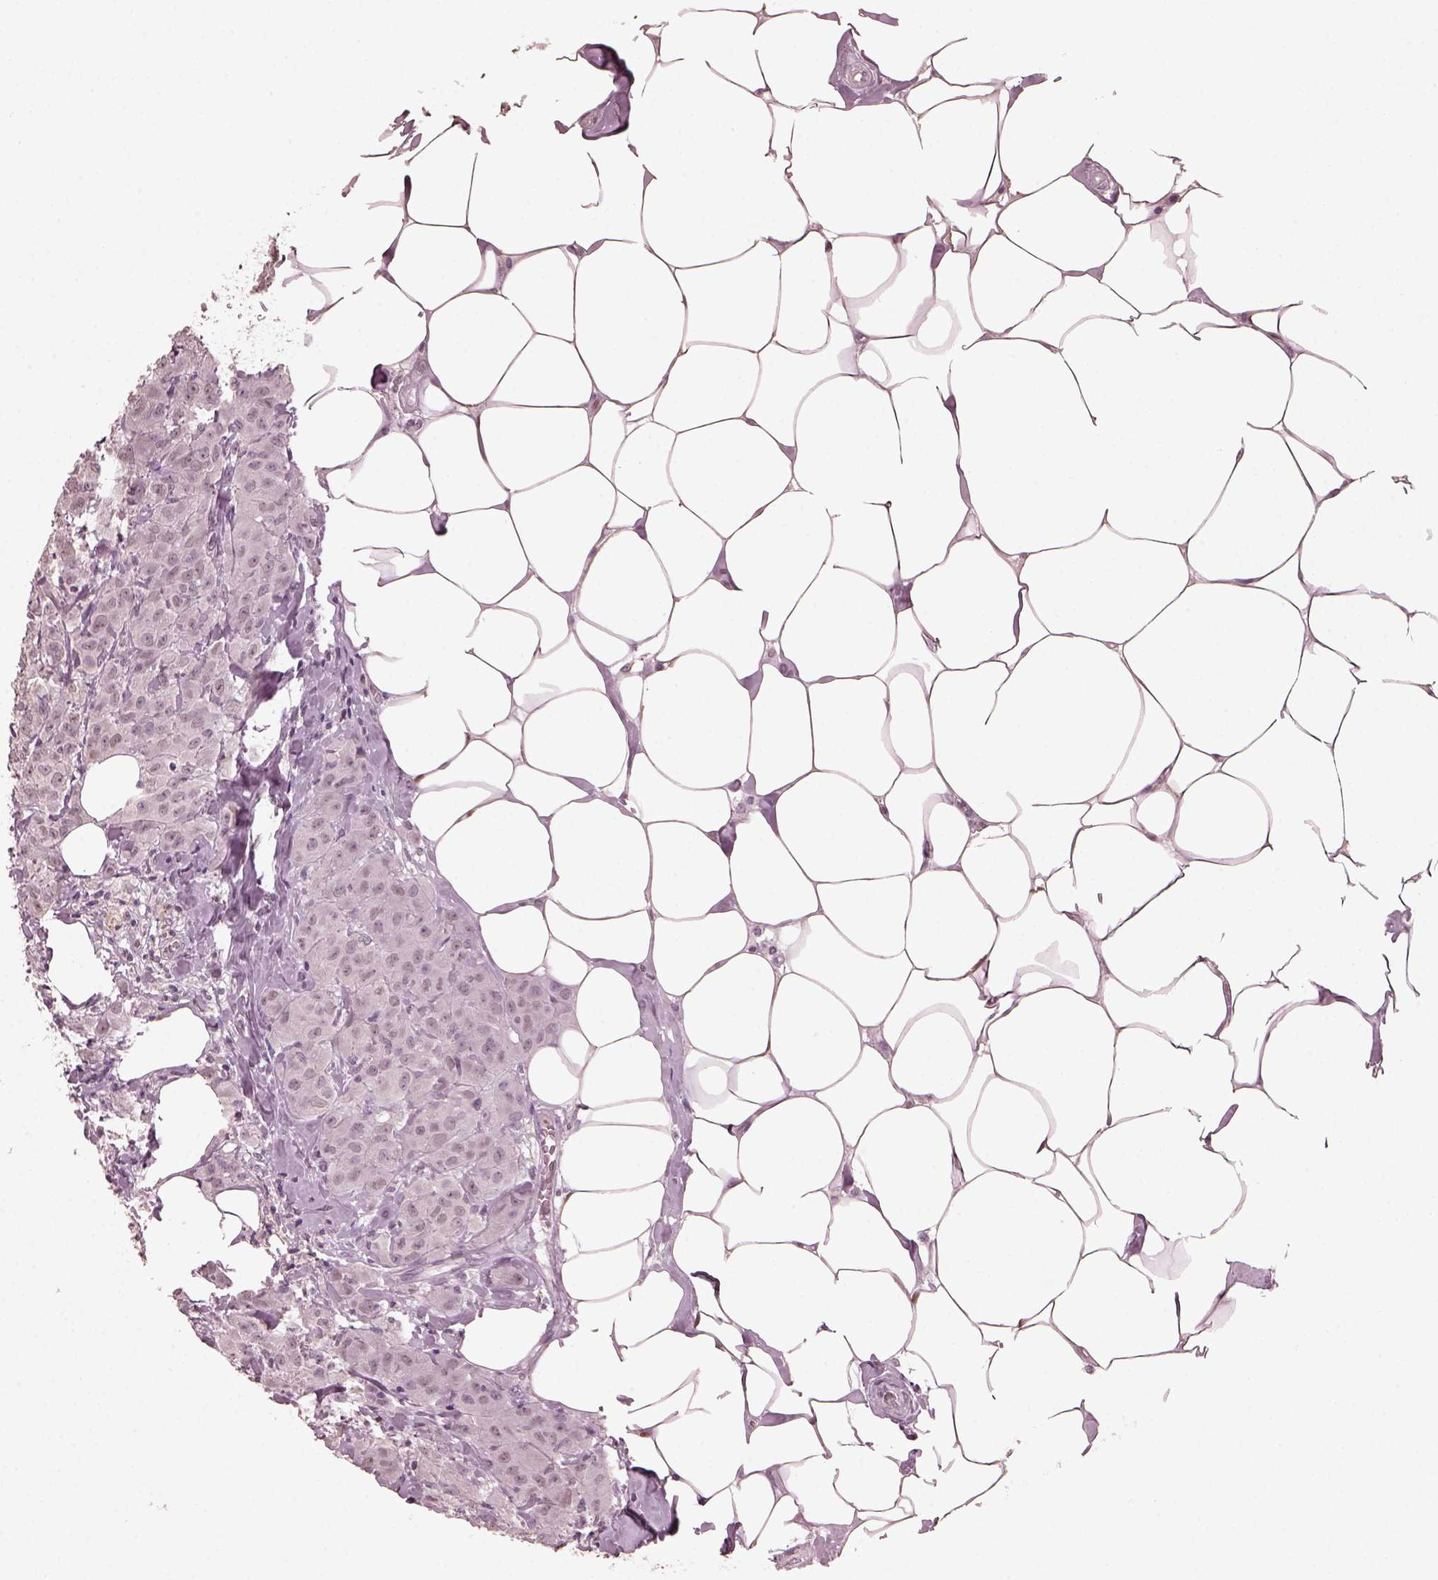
{"staining": {"intensity": "negative", "quantity": "none", "location": "none"}, "tissue": "breast cancer", "cell_type": "Tumor cells", "image_type": "cancer", "snomed": [{"axis": "morphology", "description": "Normal tissue, NOS"}, {"axis": "morphology", "description": "Duct carcinoma"}, {"axis": "topography", "description": "Breast"}], "caption": "Tumor cells are negative for brown protein staining in breast cancer.", "gene": "TSKS", "patient": {"sex": "female", "age": 43}}